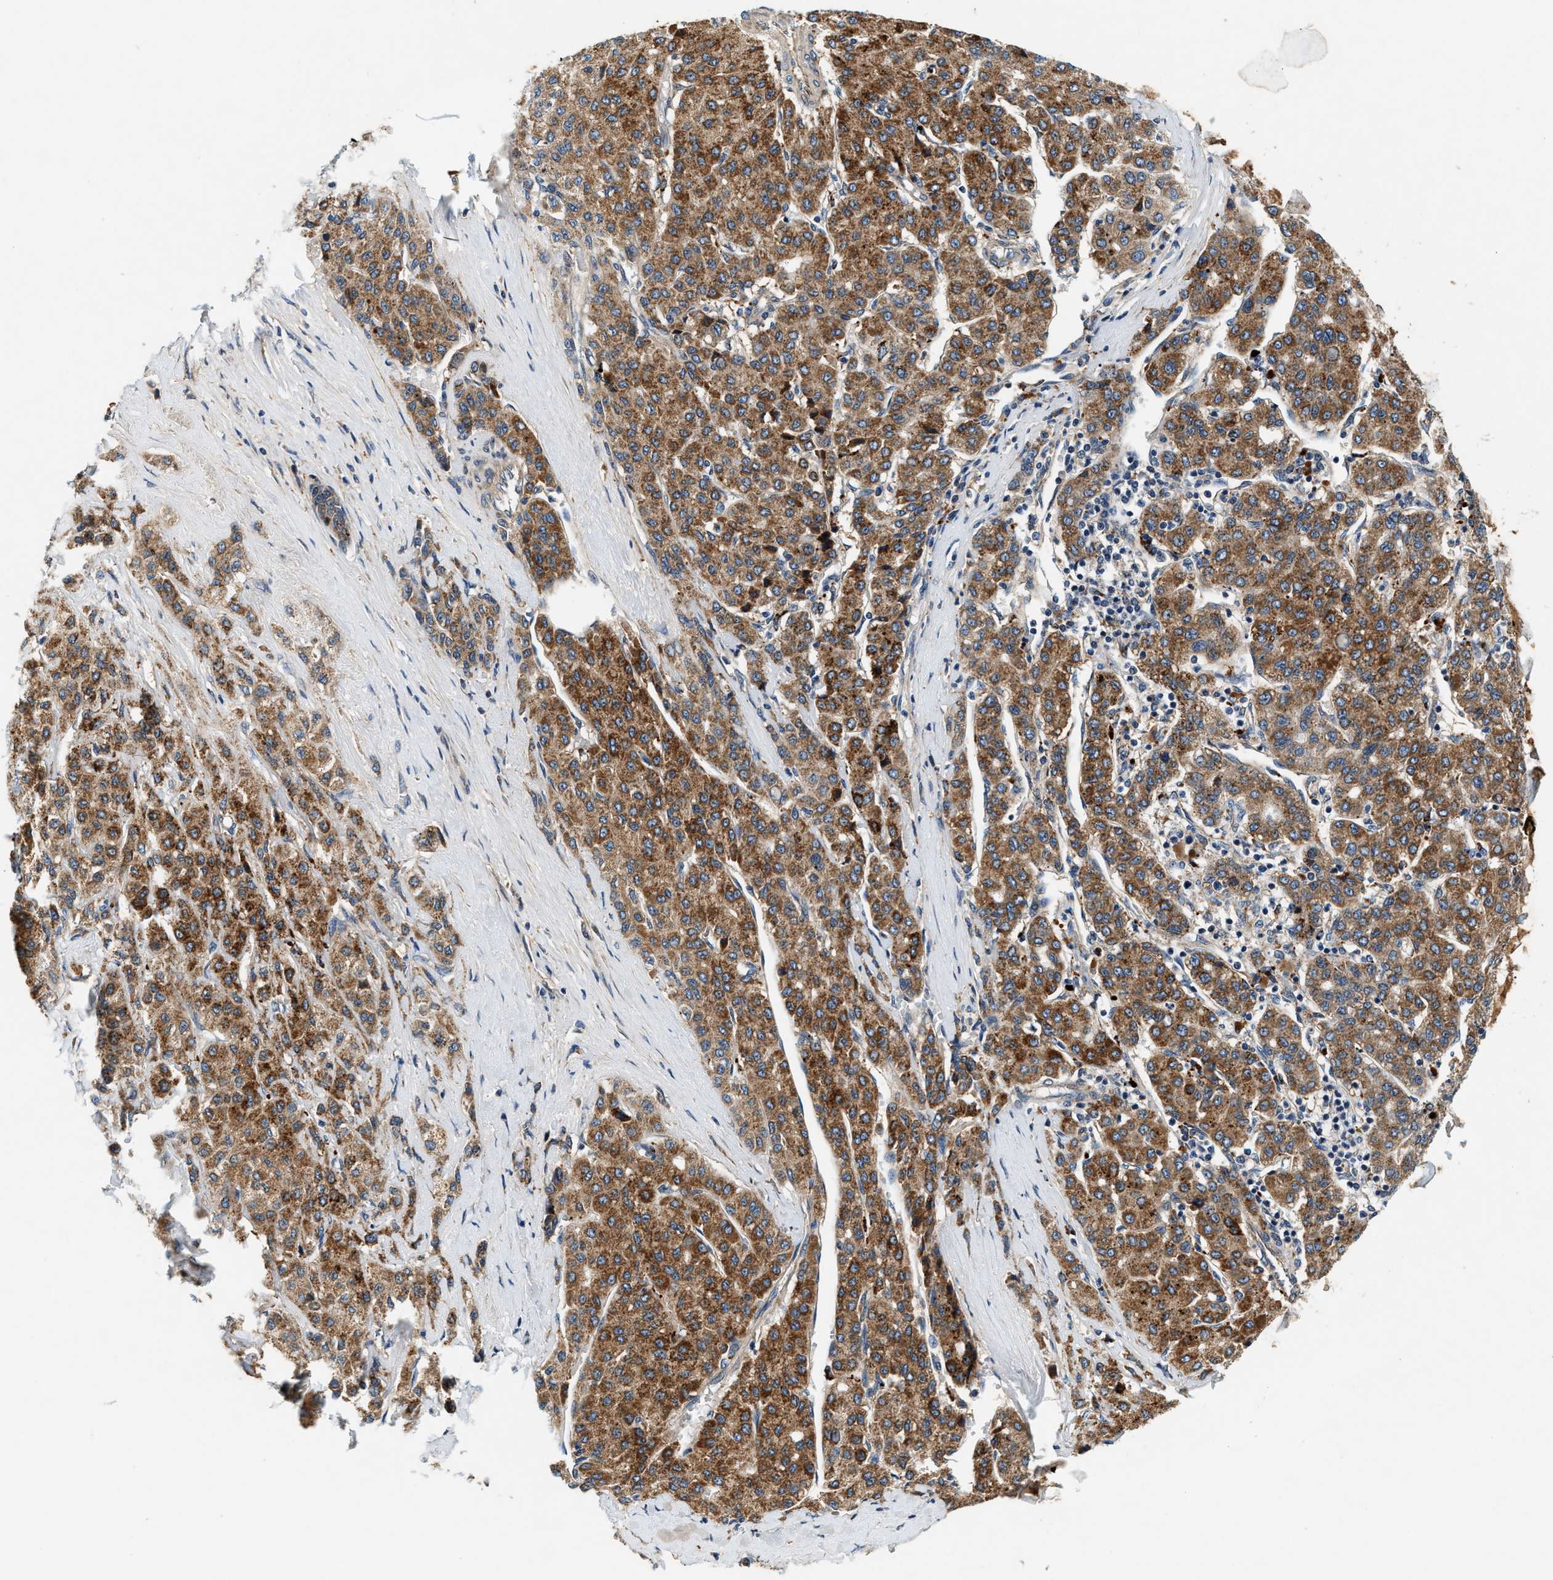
{"staining": {"intensity": "strong", "quantity": ">75%", "location": "cytoplasmic/membranous"}, "tissue": "liver cancer", "cell_type": "Tumor cells", "image_type": "cancer", "snomed": [{"axis": "morphology", "description": "Carcinoma, Hepatocellular, NOS"}, {"axis": "topography", "description": "Liver"}], "caption": "Liver cancer was stained to show a protein in brown. There is high levels of strong cytoplasmic/membranous staining in approximately >75% of tumor cells.", "gene": "DUSP10", "patient": {"sex": "male", "age": 65}}